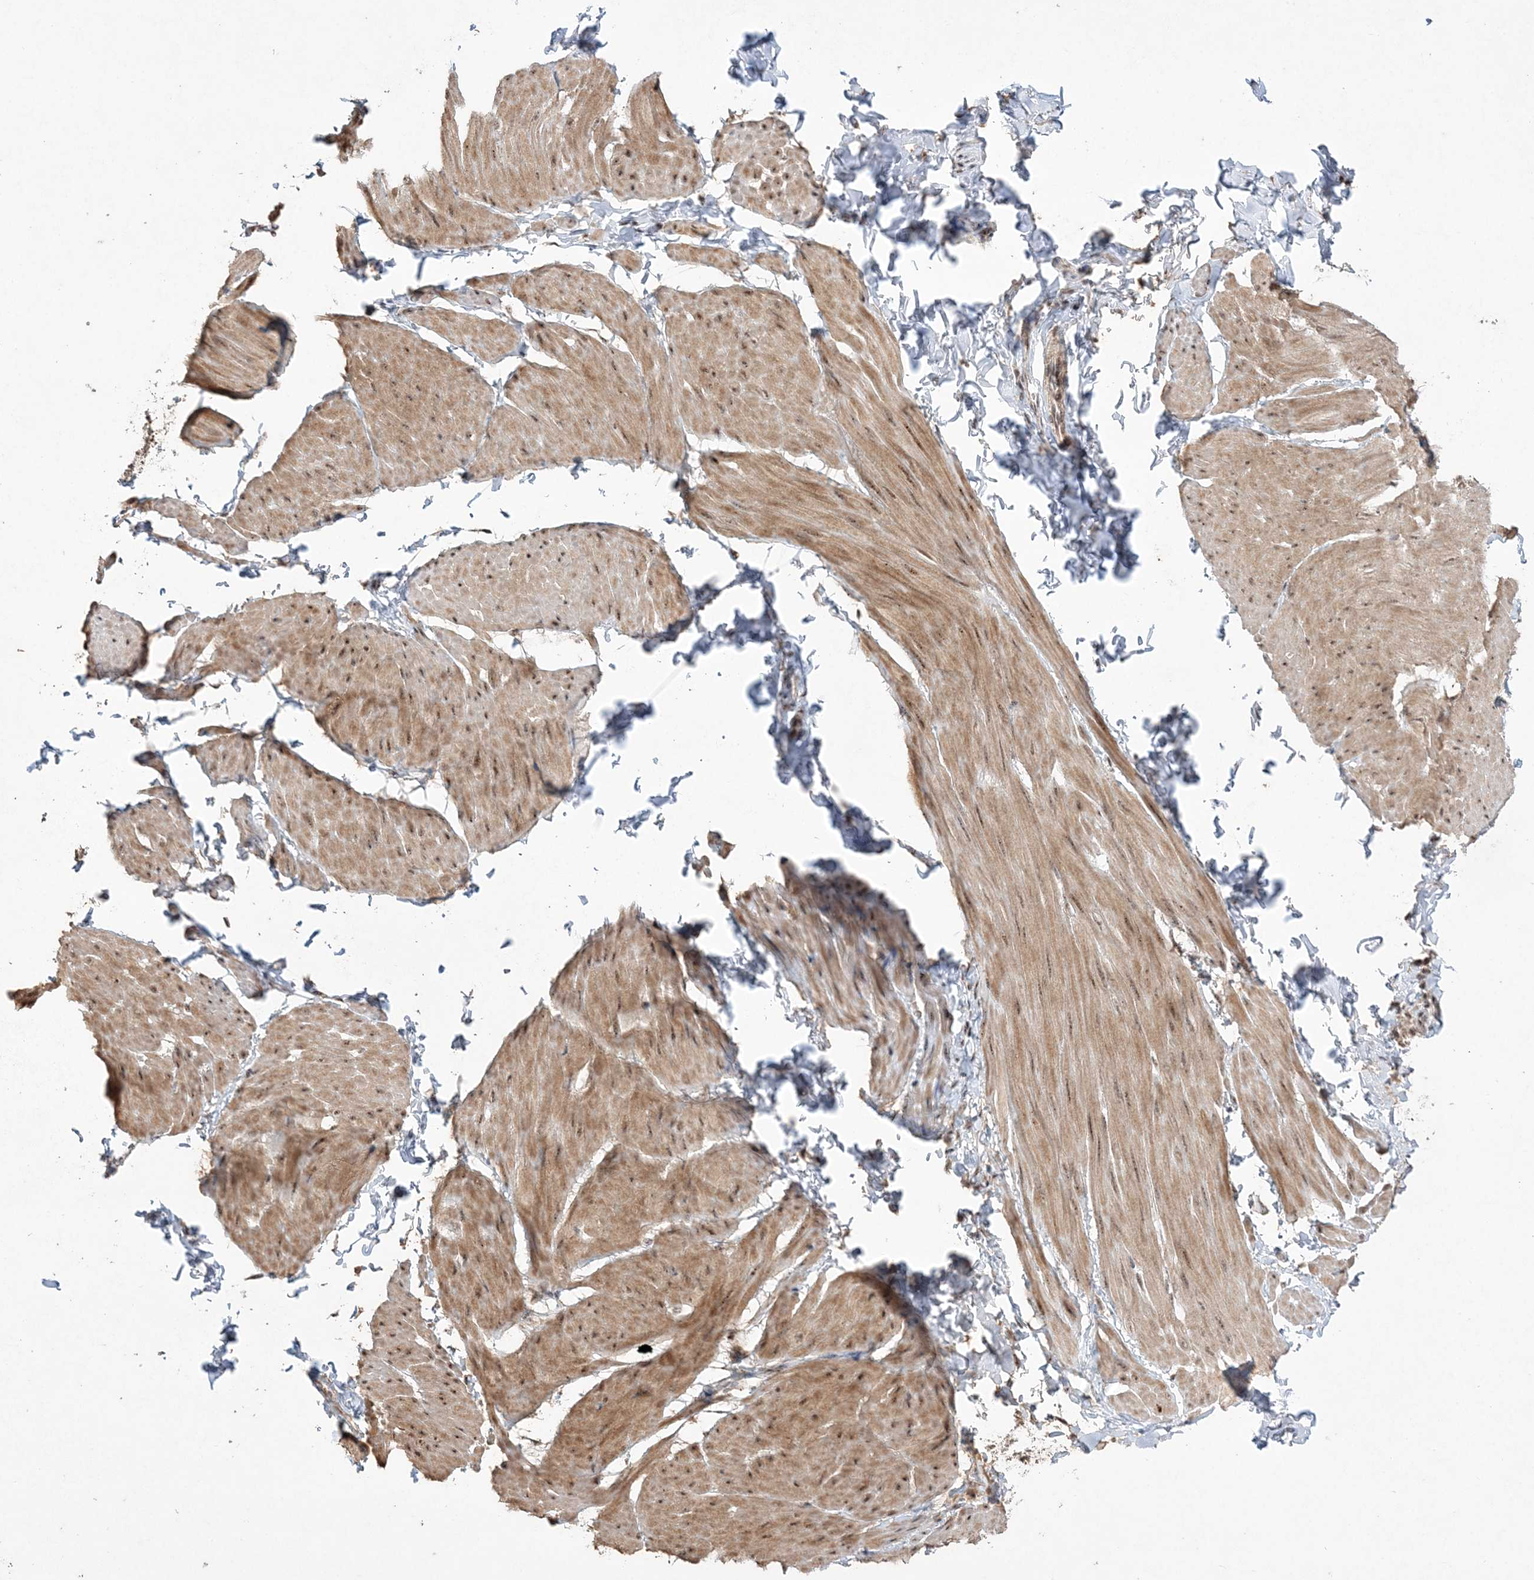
{"staining": {"intensity": "strong", "quantity": ">75%", "location": "cytoplasmic/membranous,nuclear"}, "tissue": "smooth muscle", "cell_type": "Smooth muscle cells", "image_type": "normal", "snomed": [{"axis": "morphology", "description": "Urothelial carcinoma, High grade"}, {"axis": "topography", "description": "Urinary bladder"}], "caption": "A photomicrograph showing strong cytoplasmic/membranous,nuclear positivity in about >75% of smooth muscle cells in benign smooth muscle, as visualized by brown immunohistochemical staining.", "gene": "POLR3B", "patient": {"sex": "male", "age": 46}}